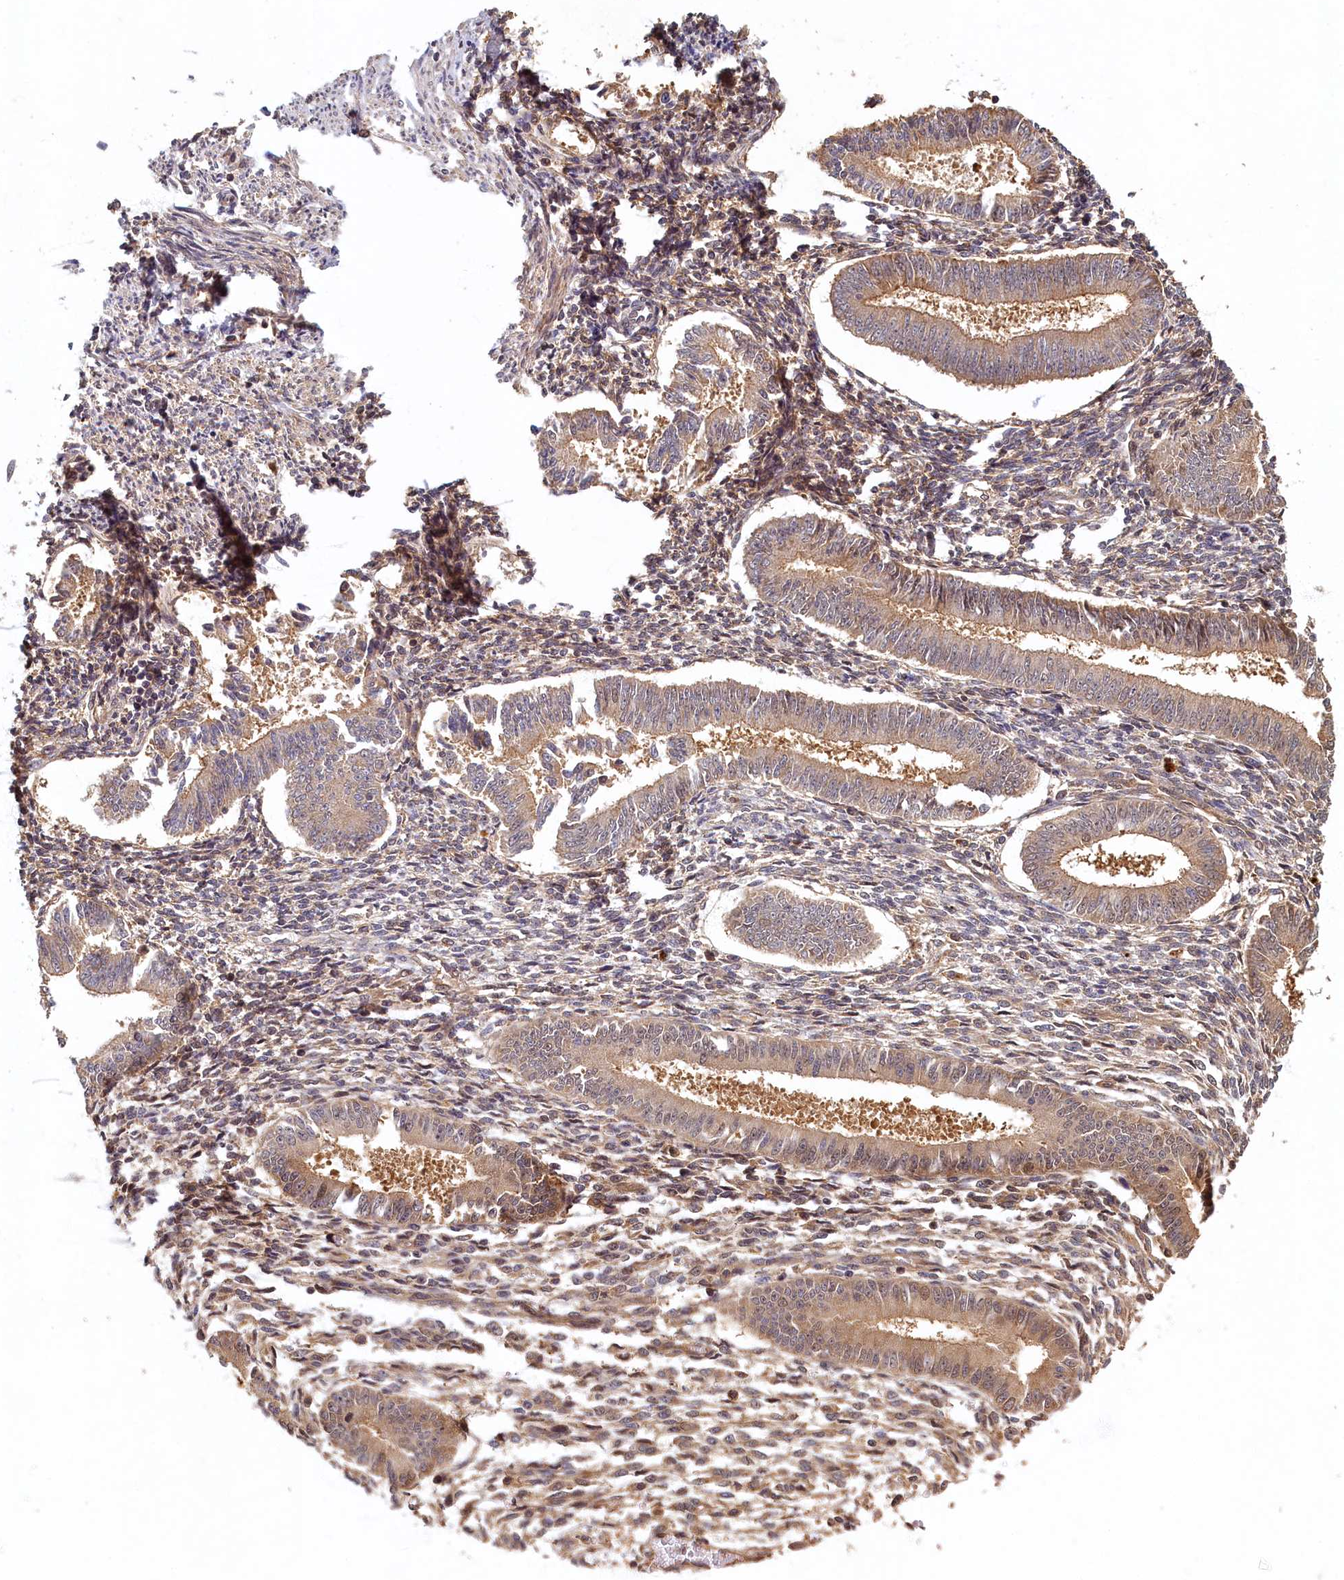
{"staining": {"intensity": "negative", "quantity": "none", "location": "none"}, "tissue": "endometrium", "cell_type": "Cells in endometrial stroma", "image_type": "normal", "snomed": [{"axis": "morphology", "description": "Normal tissue, NOS"}, {"axis": "topography", "description": "Uterus"}, {"axis": "topography", "description": "Endometrium"}], "caption": "Micrograph shows no significant protein expression in cells in endometrial stroma of unremarkable endometrium. Nuclei are stained in blue.", "gene": "LCMT2", "patient": {"sex": "female", "age": 48}}